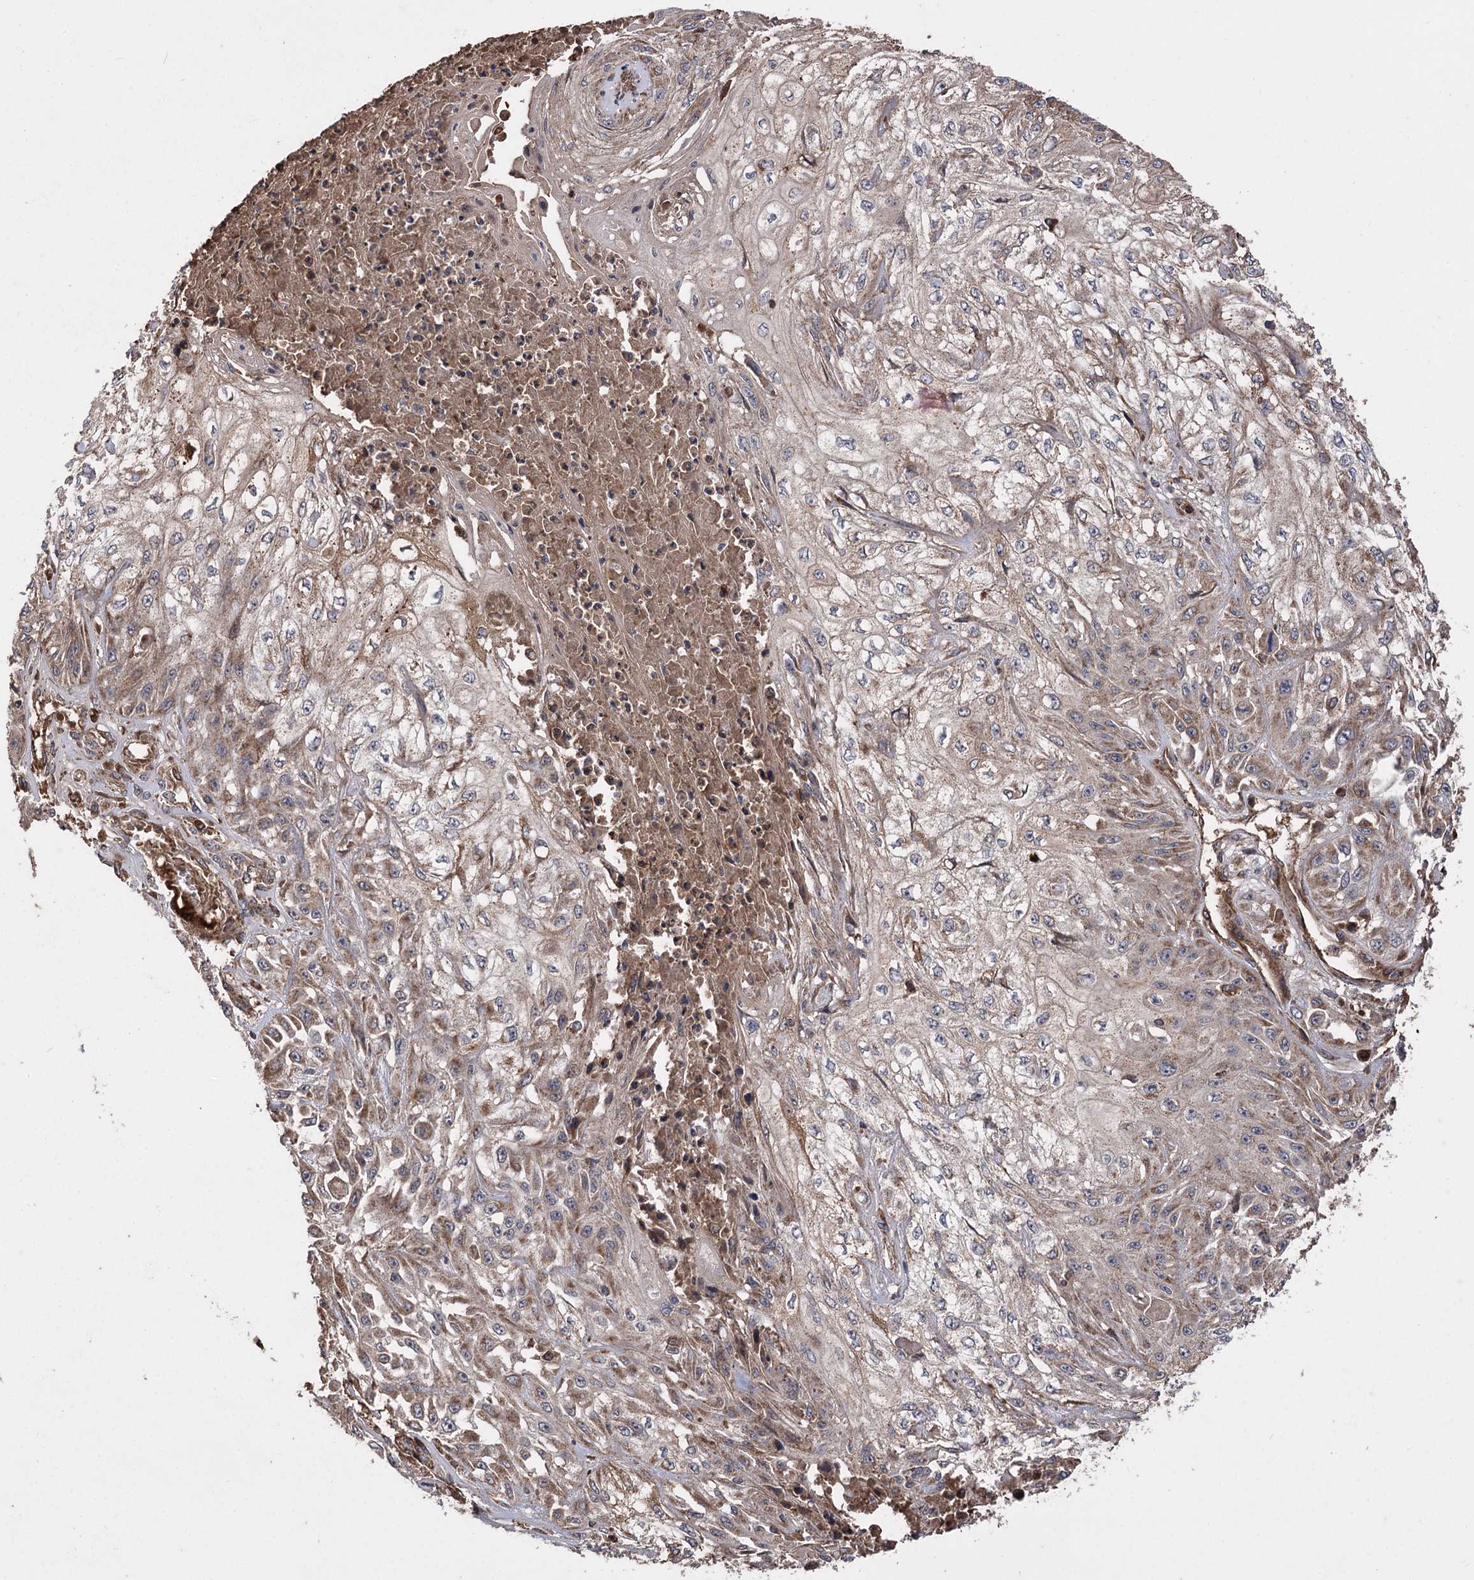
{"staining": {"intensity": "moderate", "quantity": ">75%", "location": "cytoplasmic/membranous"}, "tissue": "skin cancer", "cell_type": "Tumor cells", "image_type": "cancer", "snomed": [{"axis": "morphology", "description": "Squamous cell carcinoma, NOS"}, {"axis": "morphology", "description": "Squamous cell carcinoma, metastatic, NOS"}, {"axis": "topography", "description": "Skin"}, {"axis": "topography", "description": "Lymph node"}], "caption": "Moderate cytoplasmic/membranous expression for a protein is appreciated in about >75% of tumor cells of skin squamous cell carcinoma using IHC.", "gene": "RASSF3", "patient": {"sex": "male", "age": 75}}